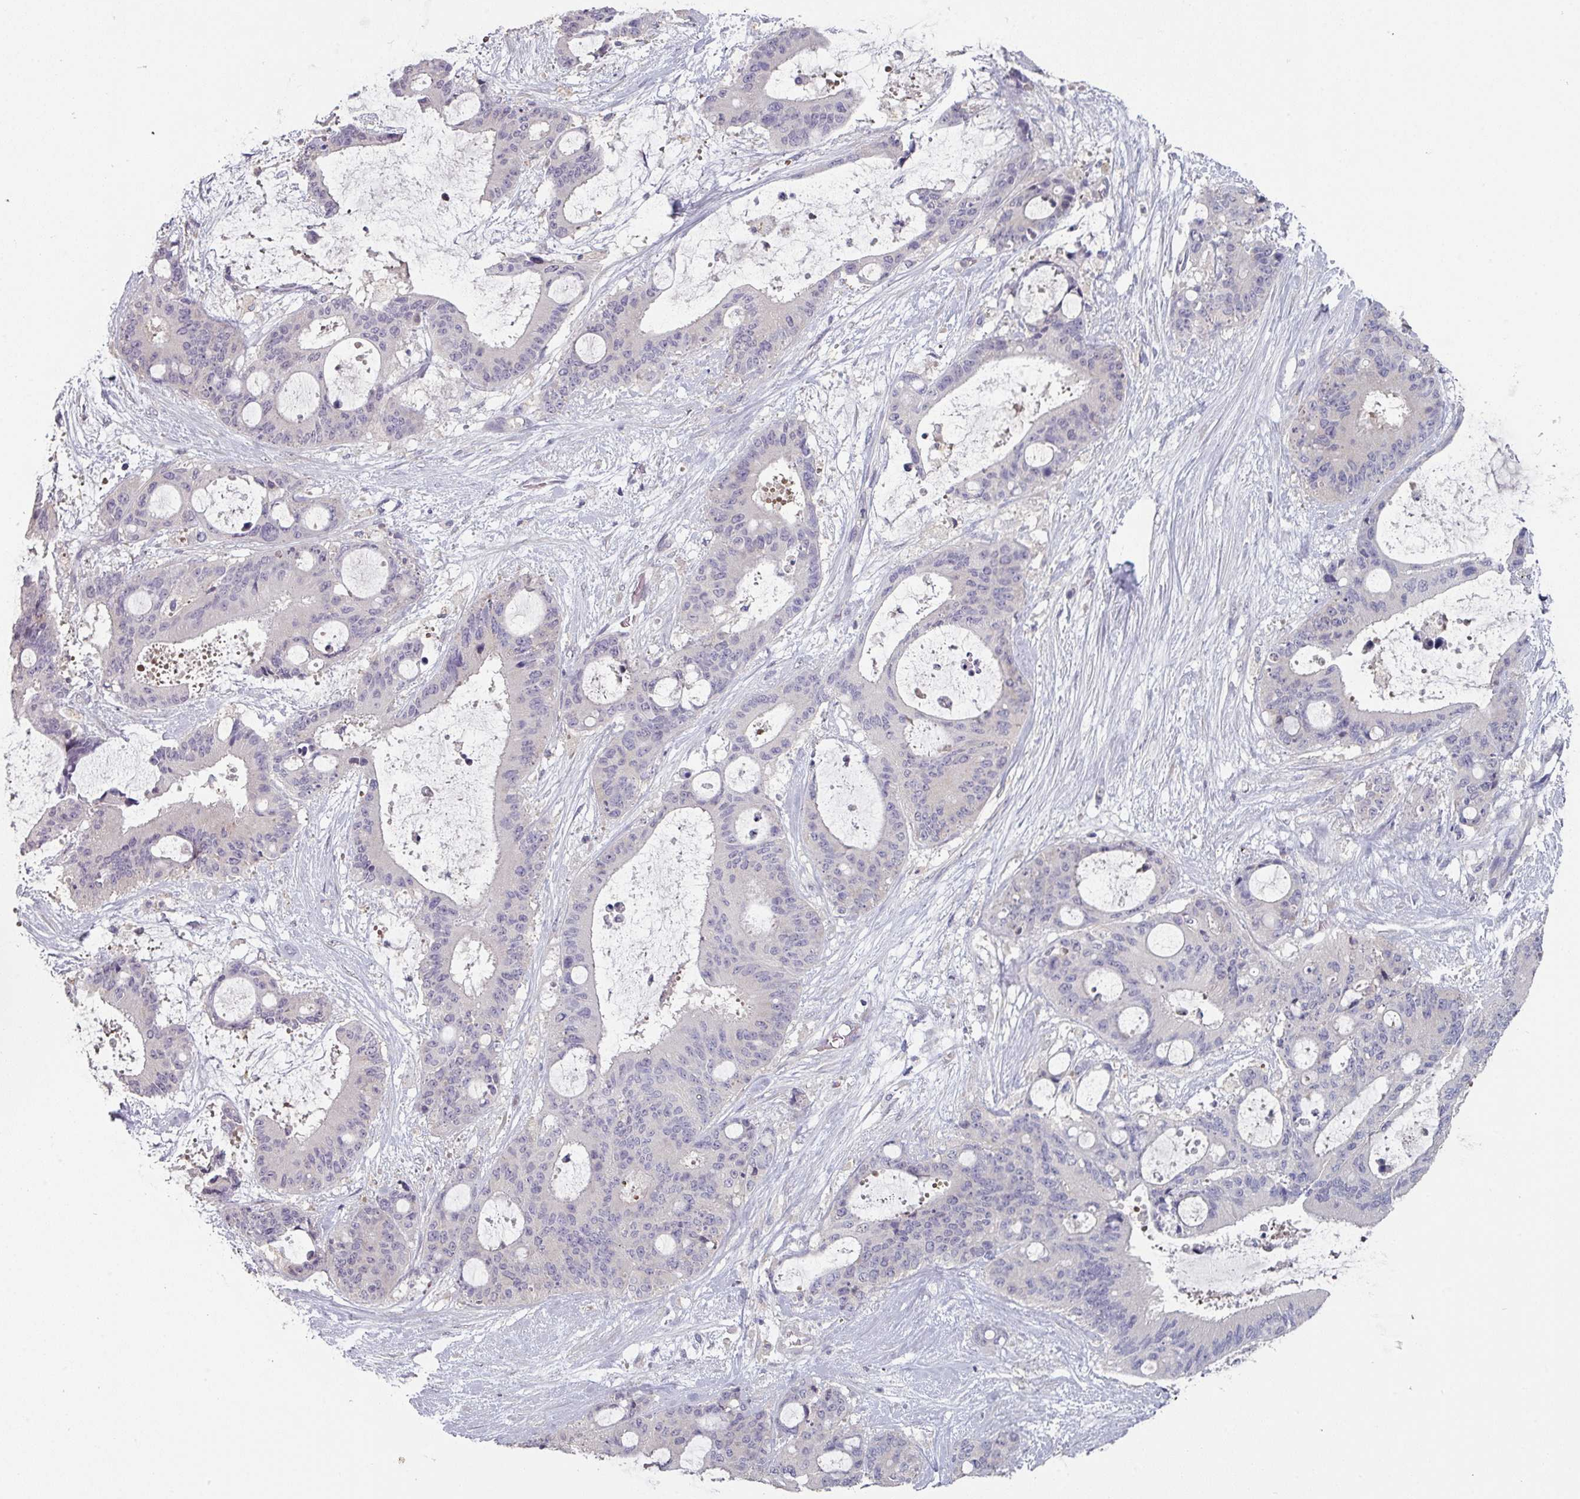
{"staining": {"intensity": "negative", "quantity": "none", "location": "none"}, "tissue": "liver cancer", "cell_type": "Tumor cells", "image_type": "cancer", "snomed": [{"axis": "morphology", "description": "Normal tissue, NOS"}, {"axis": "morphology", "description": "Cholangiocarcinoma"}, {"axis": "topography", "description": "Liver"}, {"axis": "topography", "description": "Peripheral nerve tissue"}], "caption": "This is an immunohistochemistry micrograph of cholangiocarcinoma (liver). There is no positivity in tumor cells.", "gene": "PRAMEF8", "patient": {"sex": "female", "age": 73}}